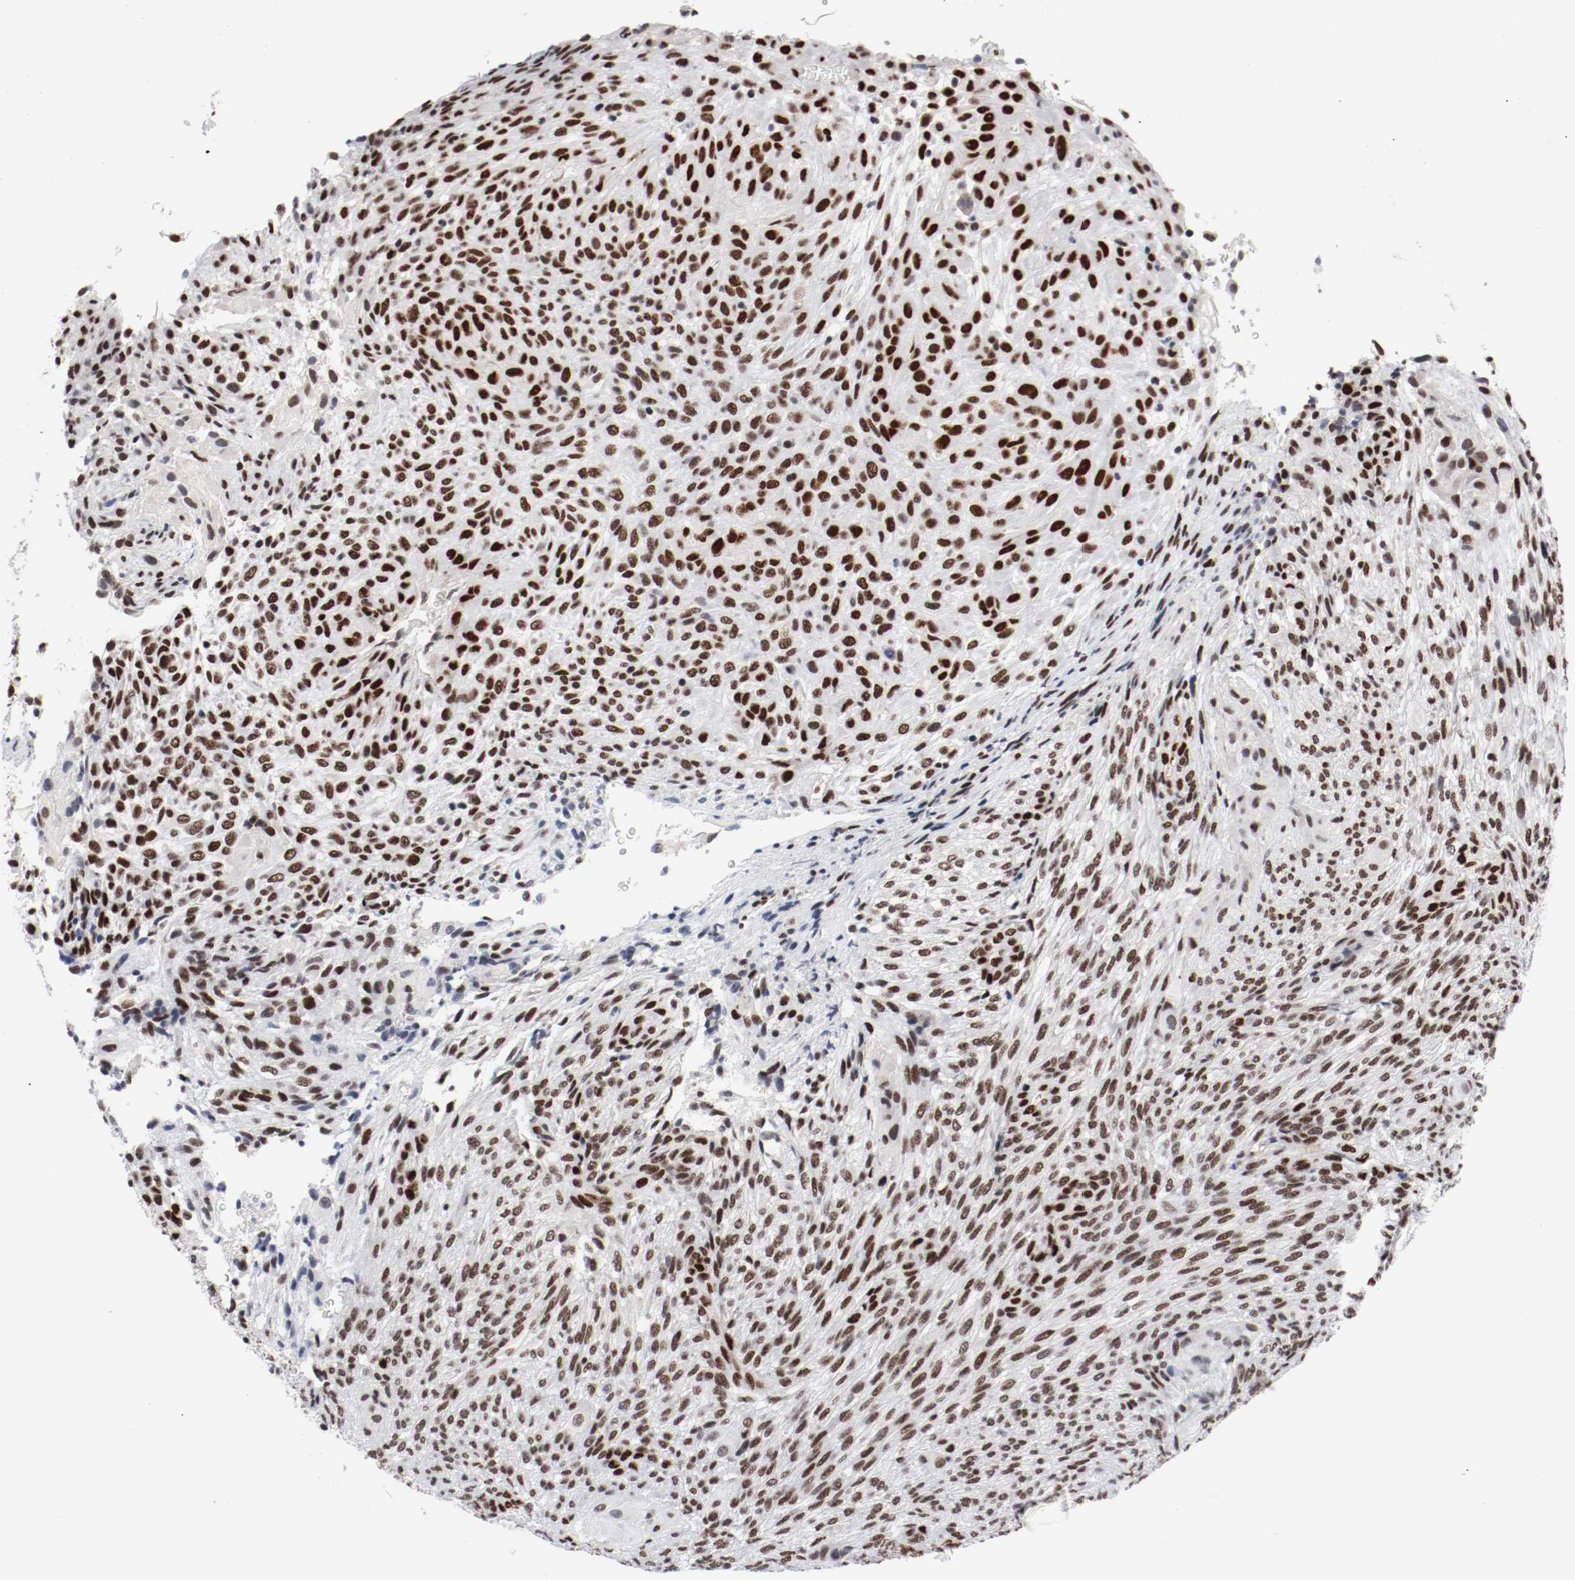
{"staining": {"intensity": "strong", "quantity": ">75%", "location": "nuclear"}, "tissue": "glioma", "cell_type": "Tumor cells", "image_type": "cancer", "snomed": [{"axis": "morphology", "description": "Glioma, malignant, High grade"}, {"axis": "topography", "description": "Cerebral cortex"}], "caption": "High-grade glioma (malignant) stained with a brown dye exhibits strong nuclear positive expression in approximately >75% of tumor cells.", "gene": "MEF2D", "patient": {"sex": "female", "age": 55}}